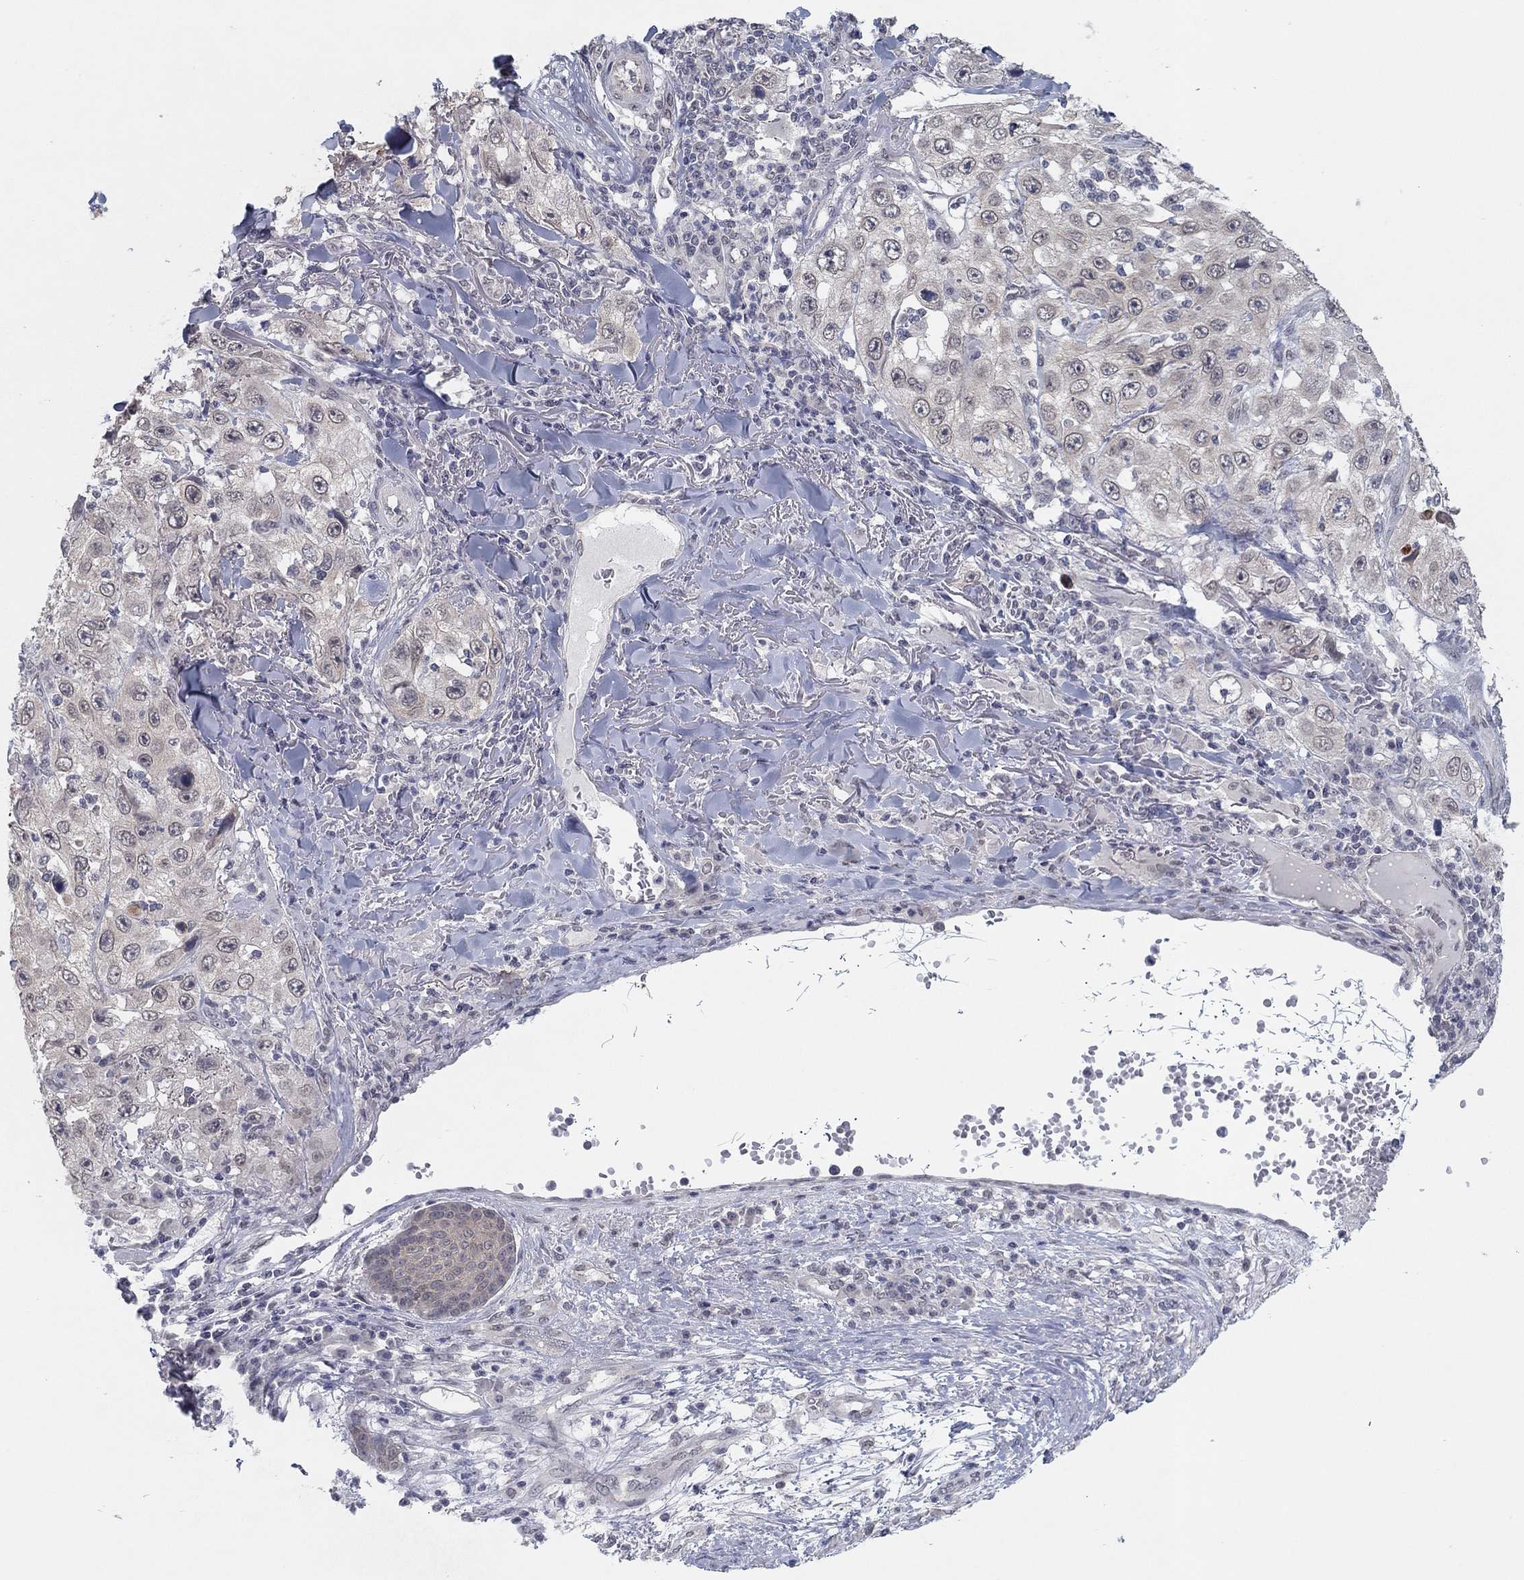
{"staining": {"intensity": "weak", "quantity": "25%-75%", "location": "cytoplasmic/membranous"}, "tissue": "skin cancer", "cell_type": "Tumor cells", "image_type": "cancer", "snomed": [{"axis": "morphology", "description": "Squamous cell carcinoma, NOS"}, {"axis": "topography", "description": "Skin"}], "caption": "Protein staining shows weak cytoplasmic/membranous positivity in about 25%-75% of tumor cells in skin squamous cell carcinoma.", "gene": "SLC22A2", "patient": {"sex": "male", "age": 82}}